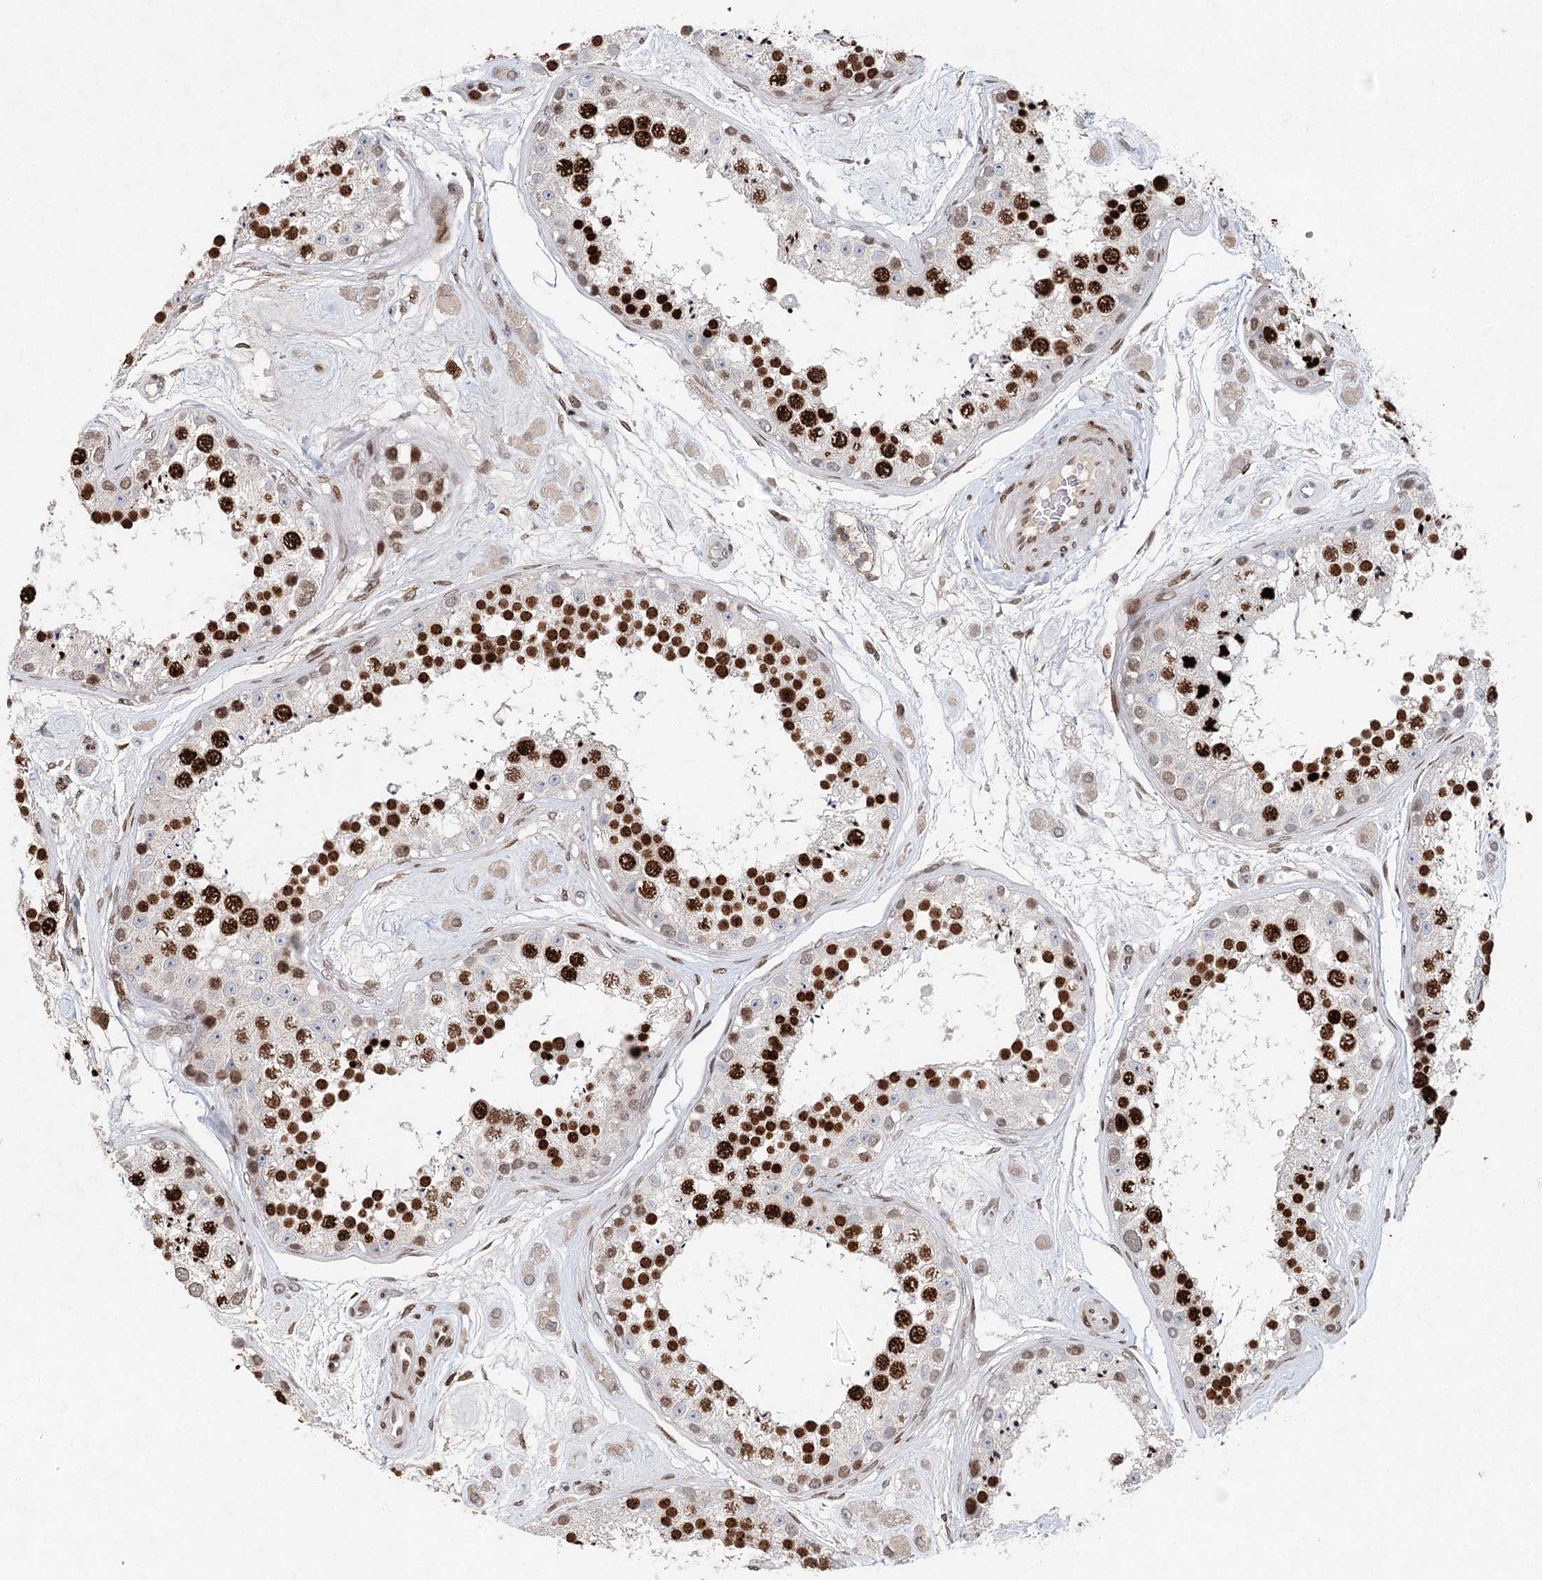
{"staining": {"intensity": "strong", "quantity": ">75%", "location": "nuclear"}, "tissue": "testis", "cell_type": "Cells in seminiferous ducts", "image_type": "normal", "snomed": [{"axis": "morphology", "description": "Normal tissue, NOS"}, {"axis": "topography", "description": "Testis"}], "caption": "A high amount of strong nuclear positivity is identified in about >75% of cells in seminiferous ducts in unremarkable testis.", "gene": "FRMD4A", "patient": {"sex": "male", "age": 25}}